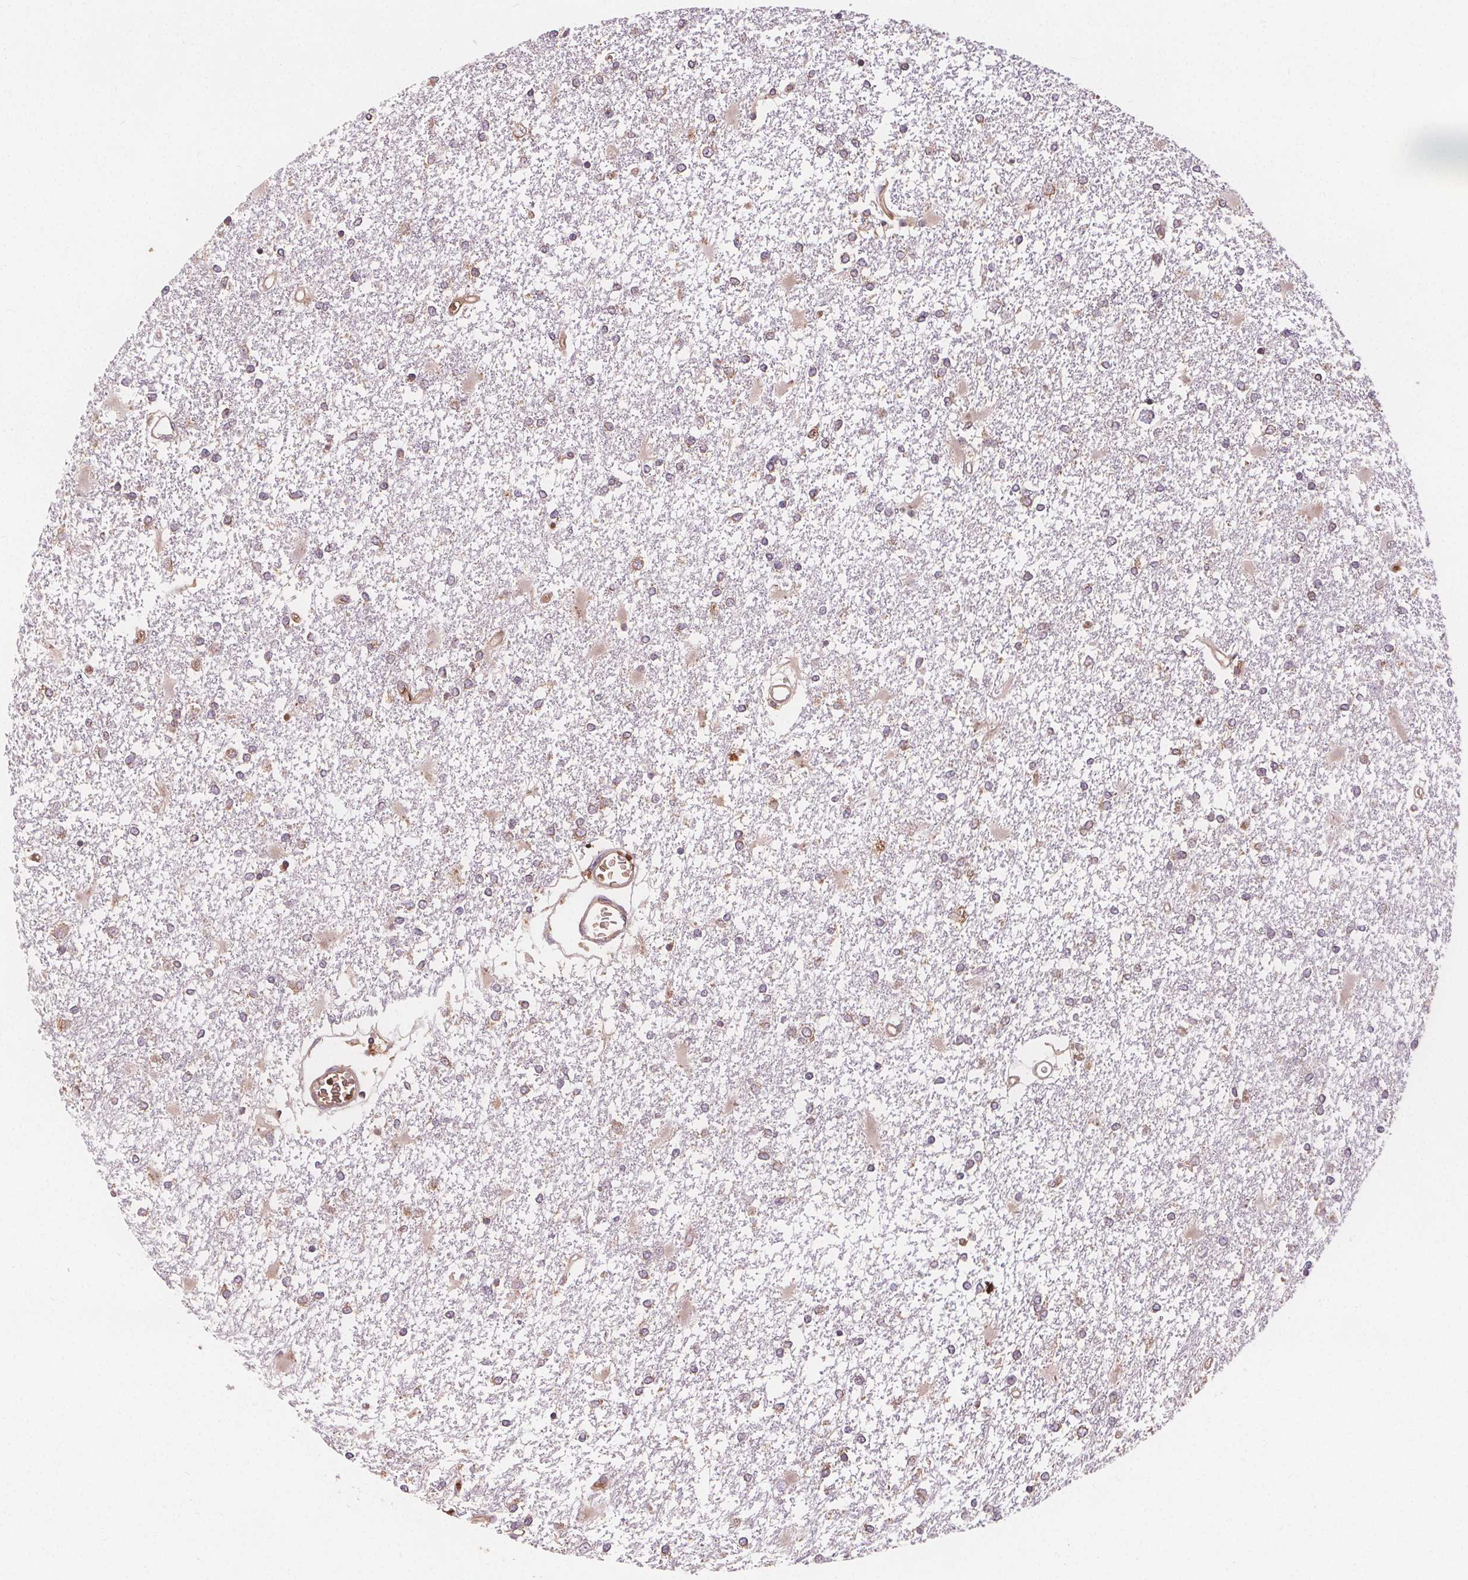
{"staining": {"intensity": "weak", "quantity": "<25%", "location": "cytoplasmic/membranous"}, "tissue": "glioma", "cell_type": "Tumor cells", "image_type": "cancer", "snomed": [{"axis": "morphology", "description": "Glioma, malignant, High grade"}, {"axis": "topography", "description": "Cerebral cortex"}], "caption": "Immunohistochemical staining of malignant glioma (high-grade) displays no significant staining in tumor cells. (DAB immunohistochemistry with hematoxylin counter stain).", "gene": "EIF3D", "patient": {"sex": "male", "age": 79}}